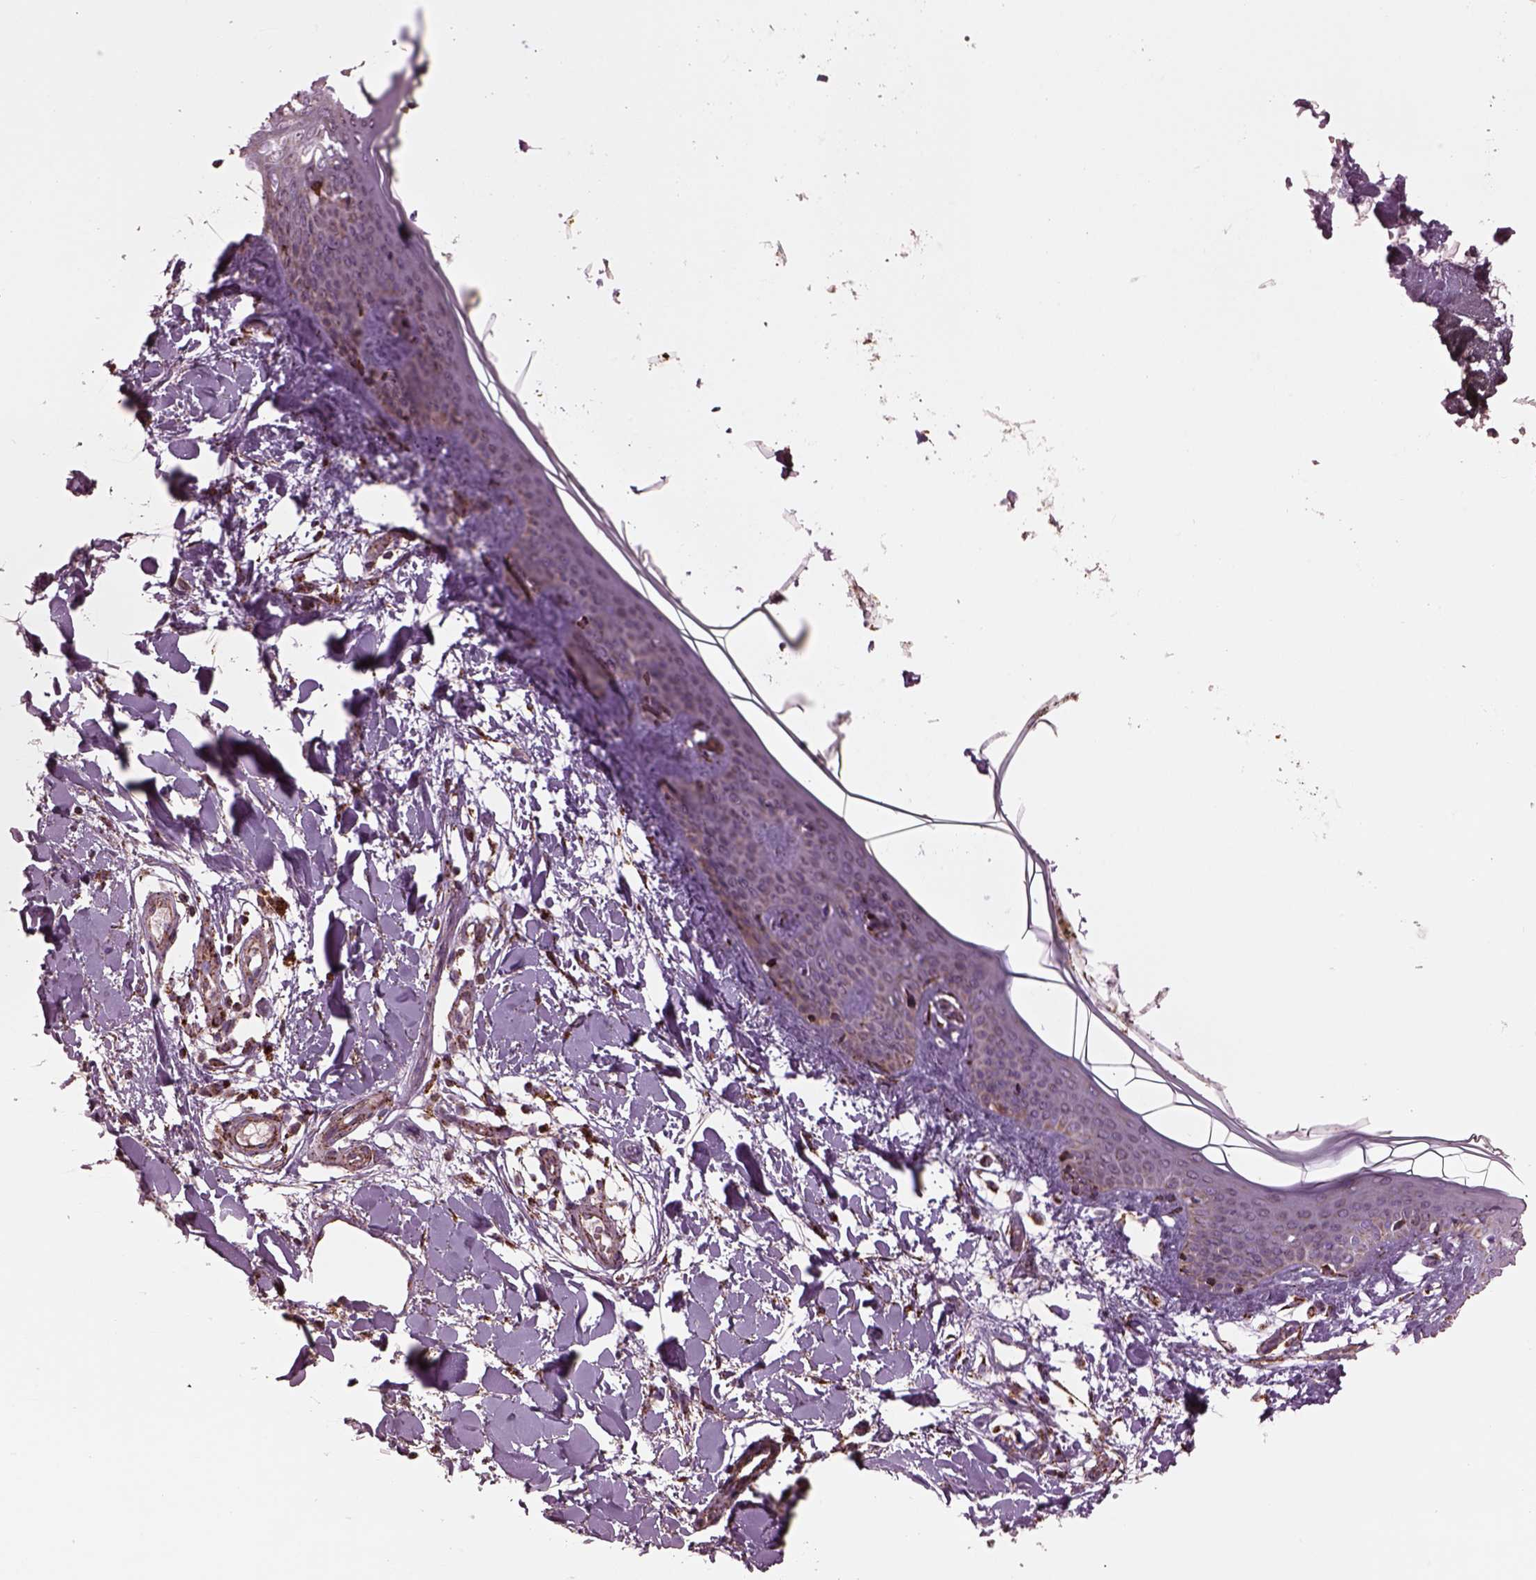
{"staining": {"intensity": "strong", "quantity": ">75%", "location": "cytoplasmic/membranous"}, "tissue": "skin", "cell_type": "Fibroblasts", "image_type": "normal", "snomed": [{"axis": "morphology", "description": "Normal tissue, NOS"}, {"axis": "topography", "description": "Skin"}], "caption": "This image reveals immunohistochemistry (IHC) staining of normal skin, with high strong cytoplasmic/membranous expression in approximately >75% of fibroblasts.", "gene": "TMEM254", "patient": {"sex": "female", "age": 34}}